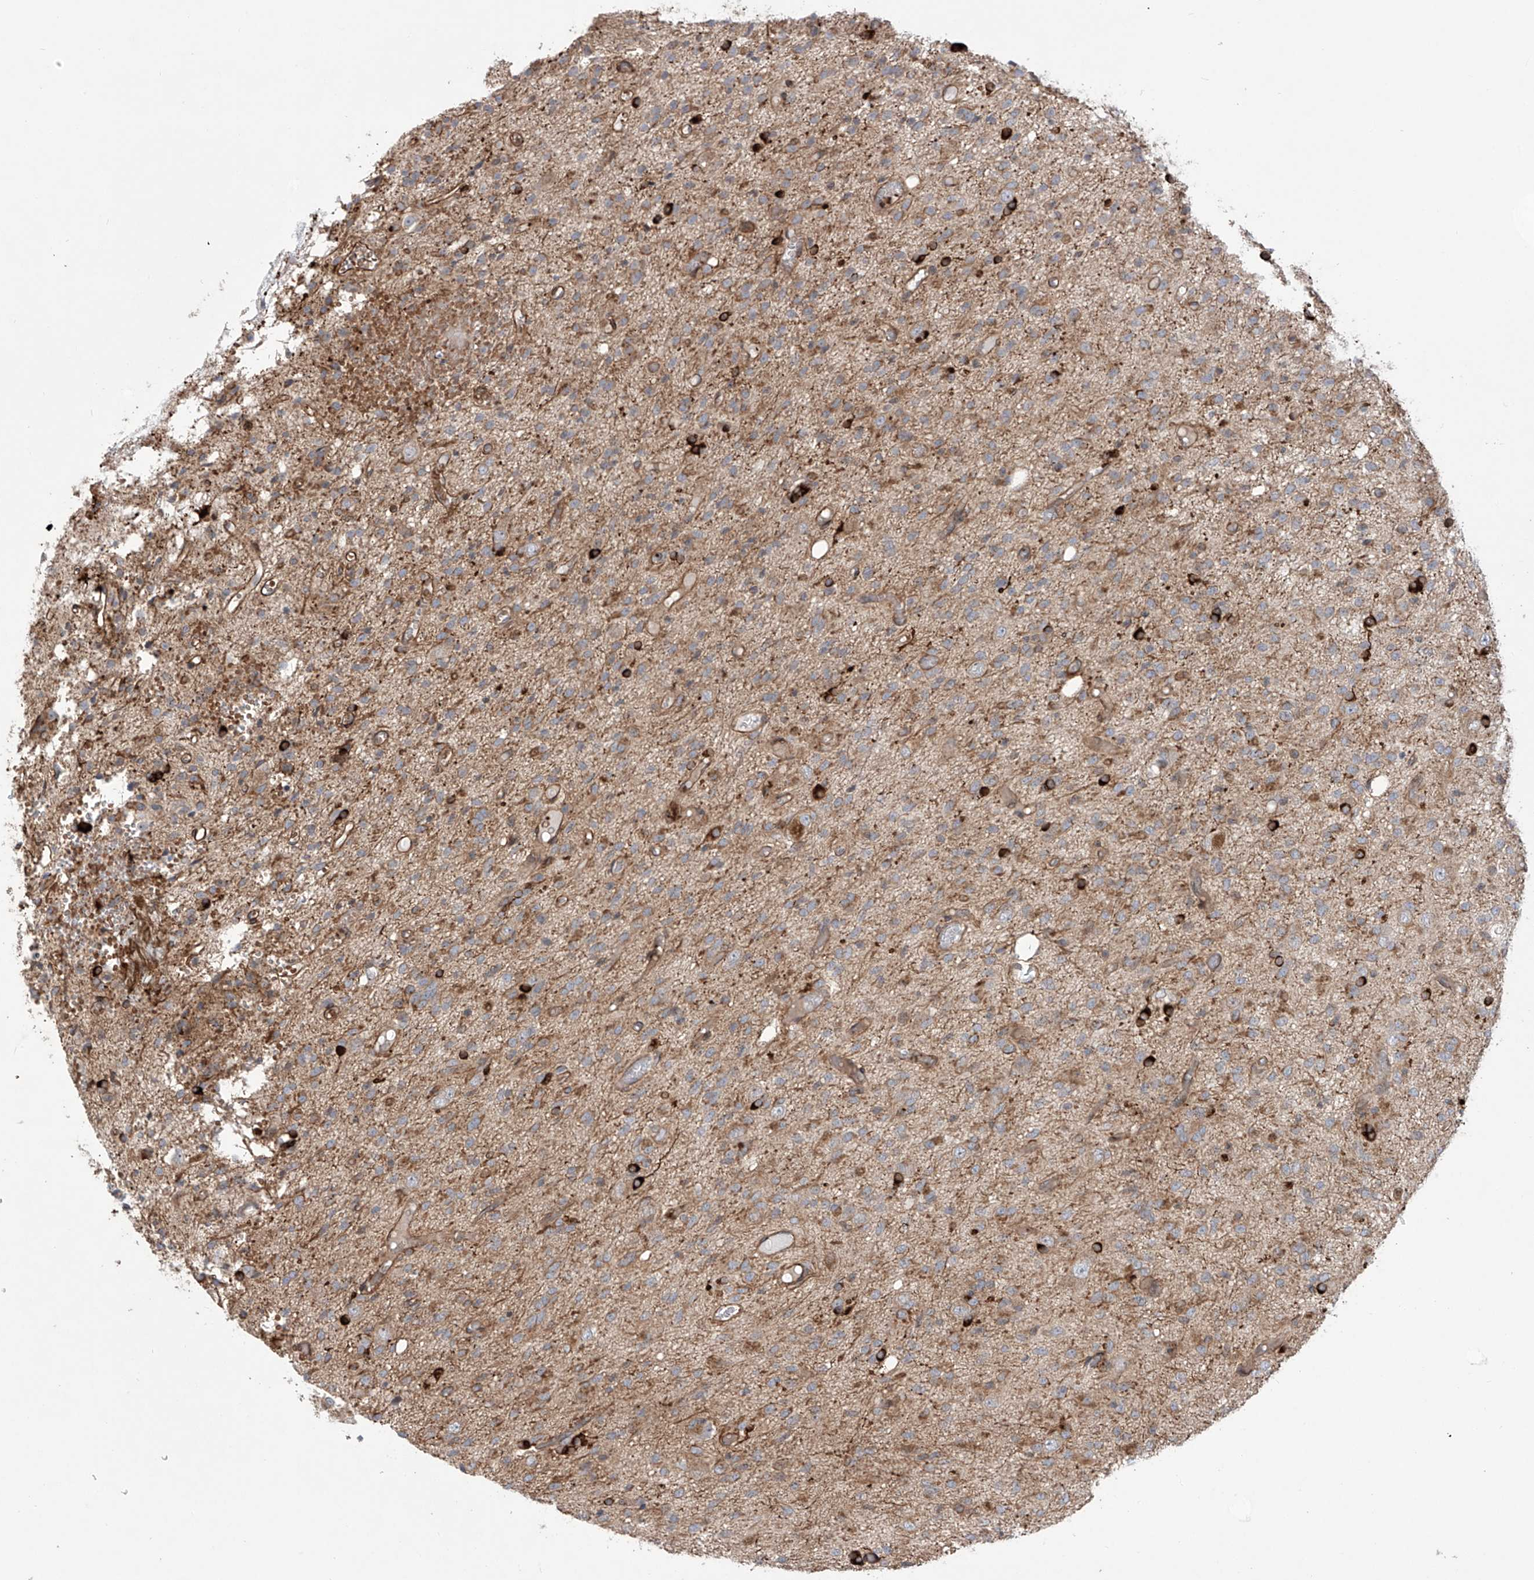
{"staining": {"intensity": "moderate", "quantity": "25%-75%", "location": "cytoplasmic/membranous"}, "tissue": "glioma", "cell_type": "Tumor cells", "image_type": "cancer", "snomed": [{"axis": "morphology", "description": "Glioma, malignant, High grade"}, {"axis": "topography", "description": "Brain"}], "caption": "Brown immunohistochemical staining in human glioma reveals moderate cytoplasmic/membranous staining in about 25%-75% of tumor cells.", "gene": "APAF1", "patient": {"sex": "female", "age": 59}}